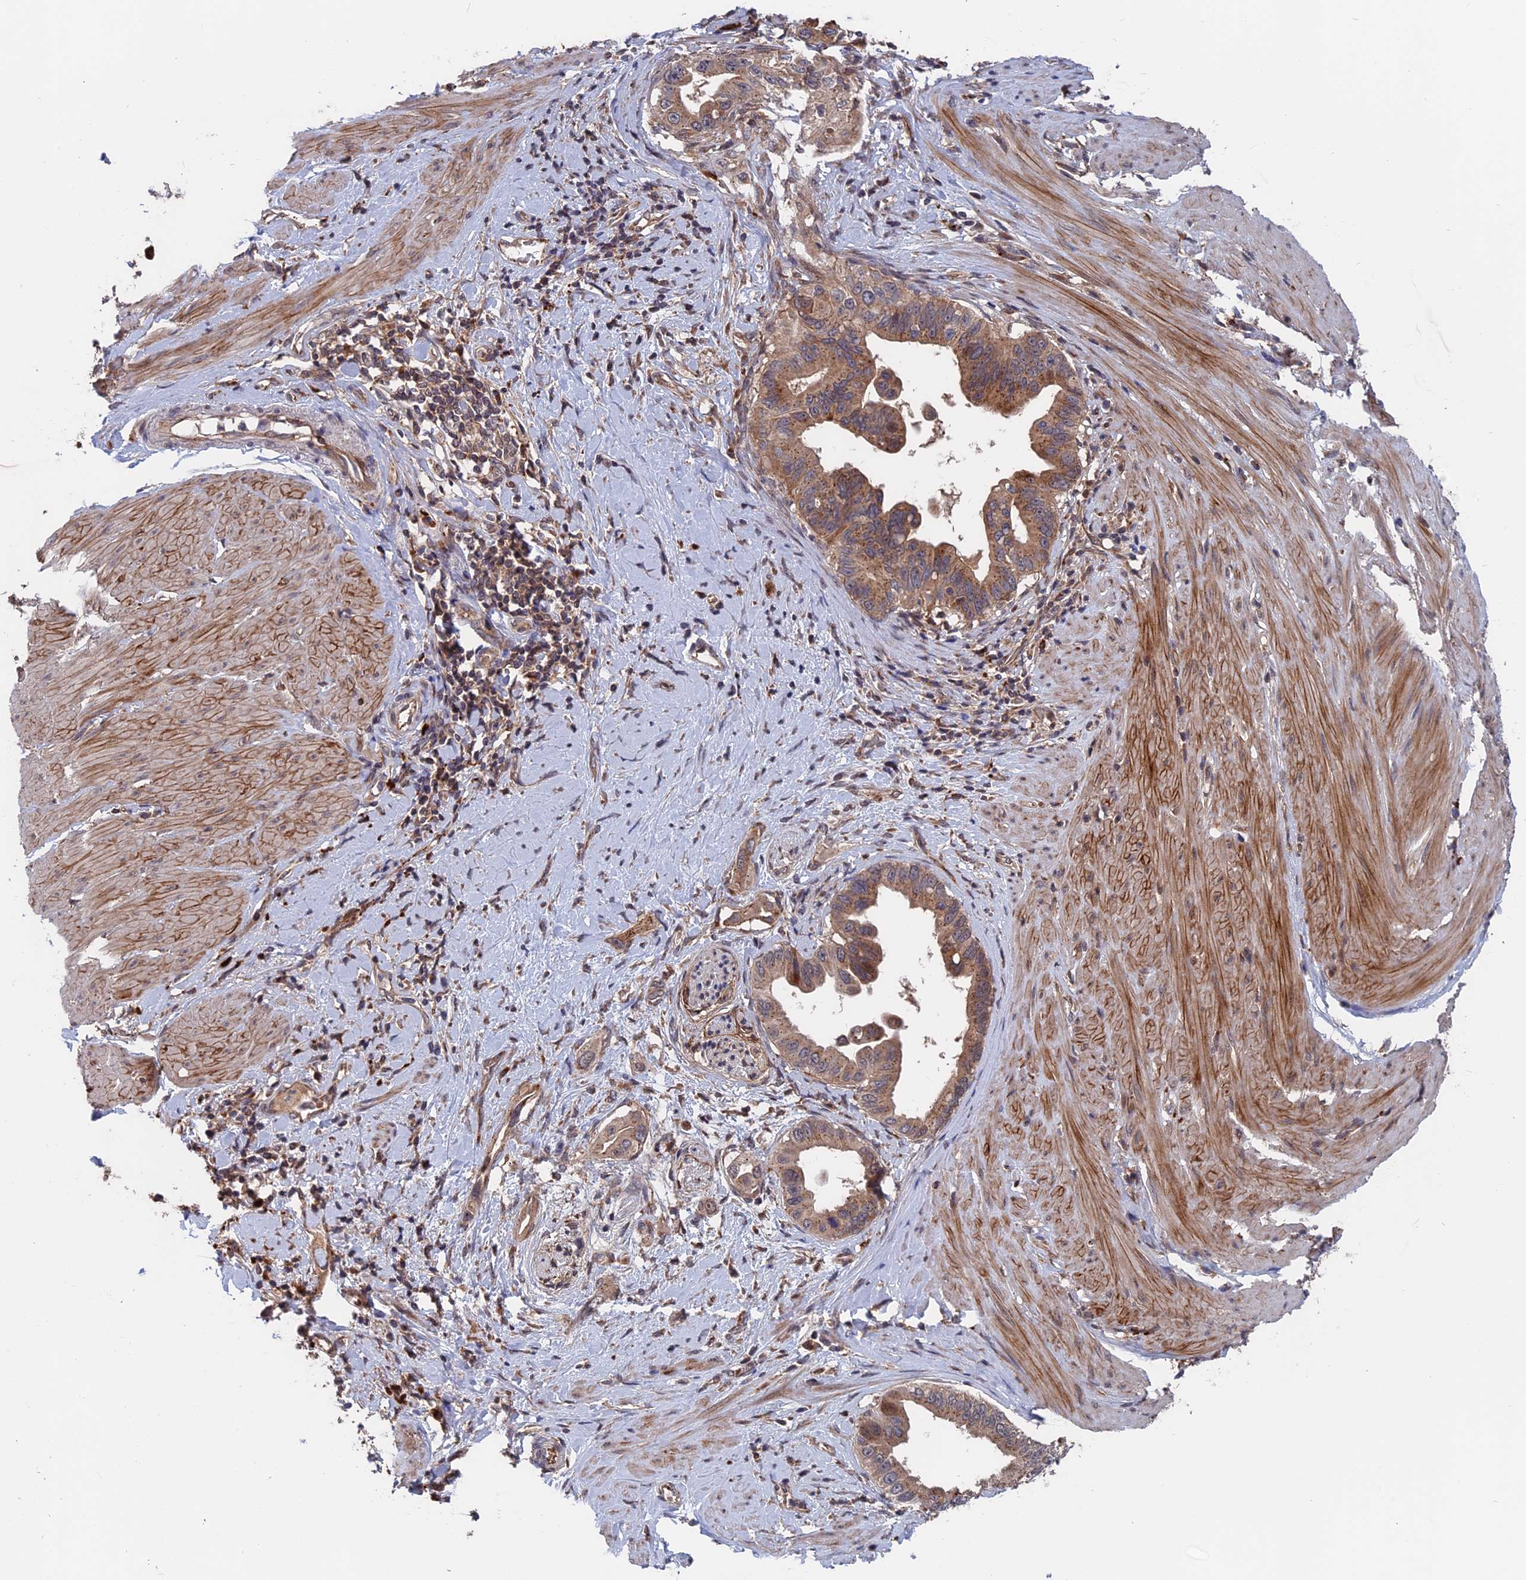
{"staining": {"intensity": "moderate", "quantity": ">75%", "location": "cytoplasmic/membranous"}, "tissue": "pancreatic cancer", "cell_type": "Tumor cells", "image_type": "cancer", "snomed": [{"axis": "morphology", "description": "Adenocarcinoma, NOS"}, {"axis": "topography", "description": "Pancreas"}], "caption": "Tumor cells demonstrate medium levels of moderate cytoplasmic/membranous staining in about >75% of cells in pancreatic cancer.", "gene": "TRAPPC2L", "patient": {"sex": "female", "age": 56}}